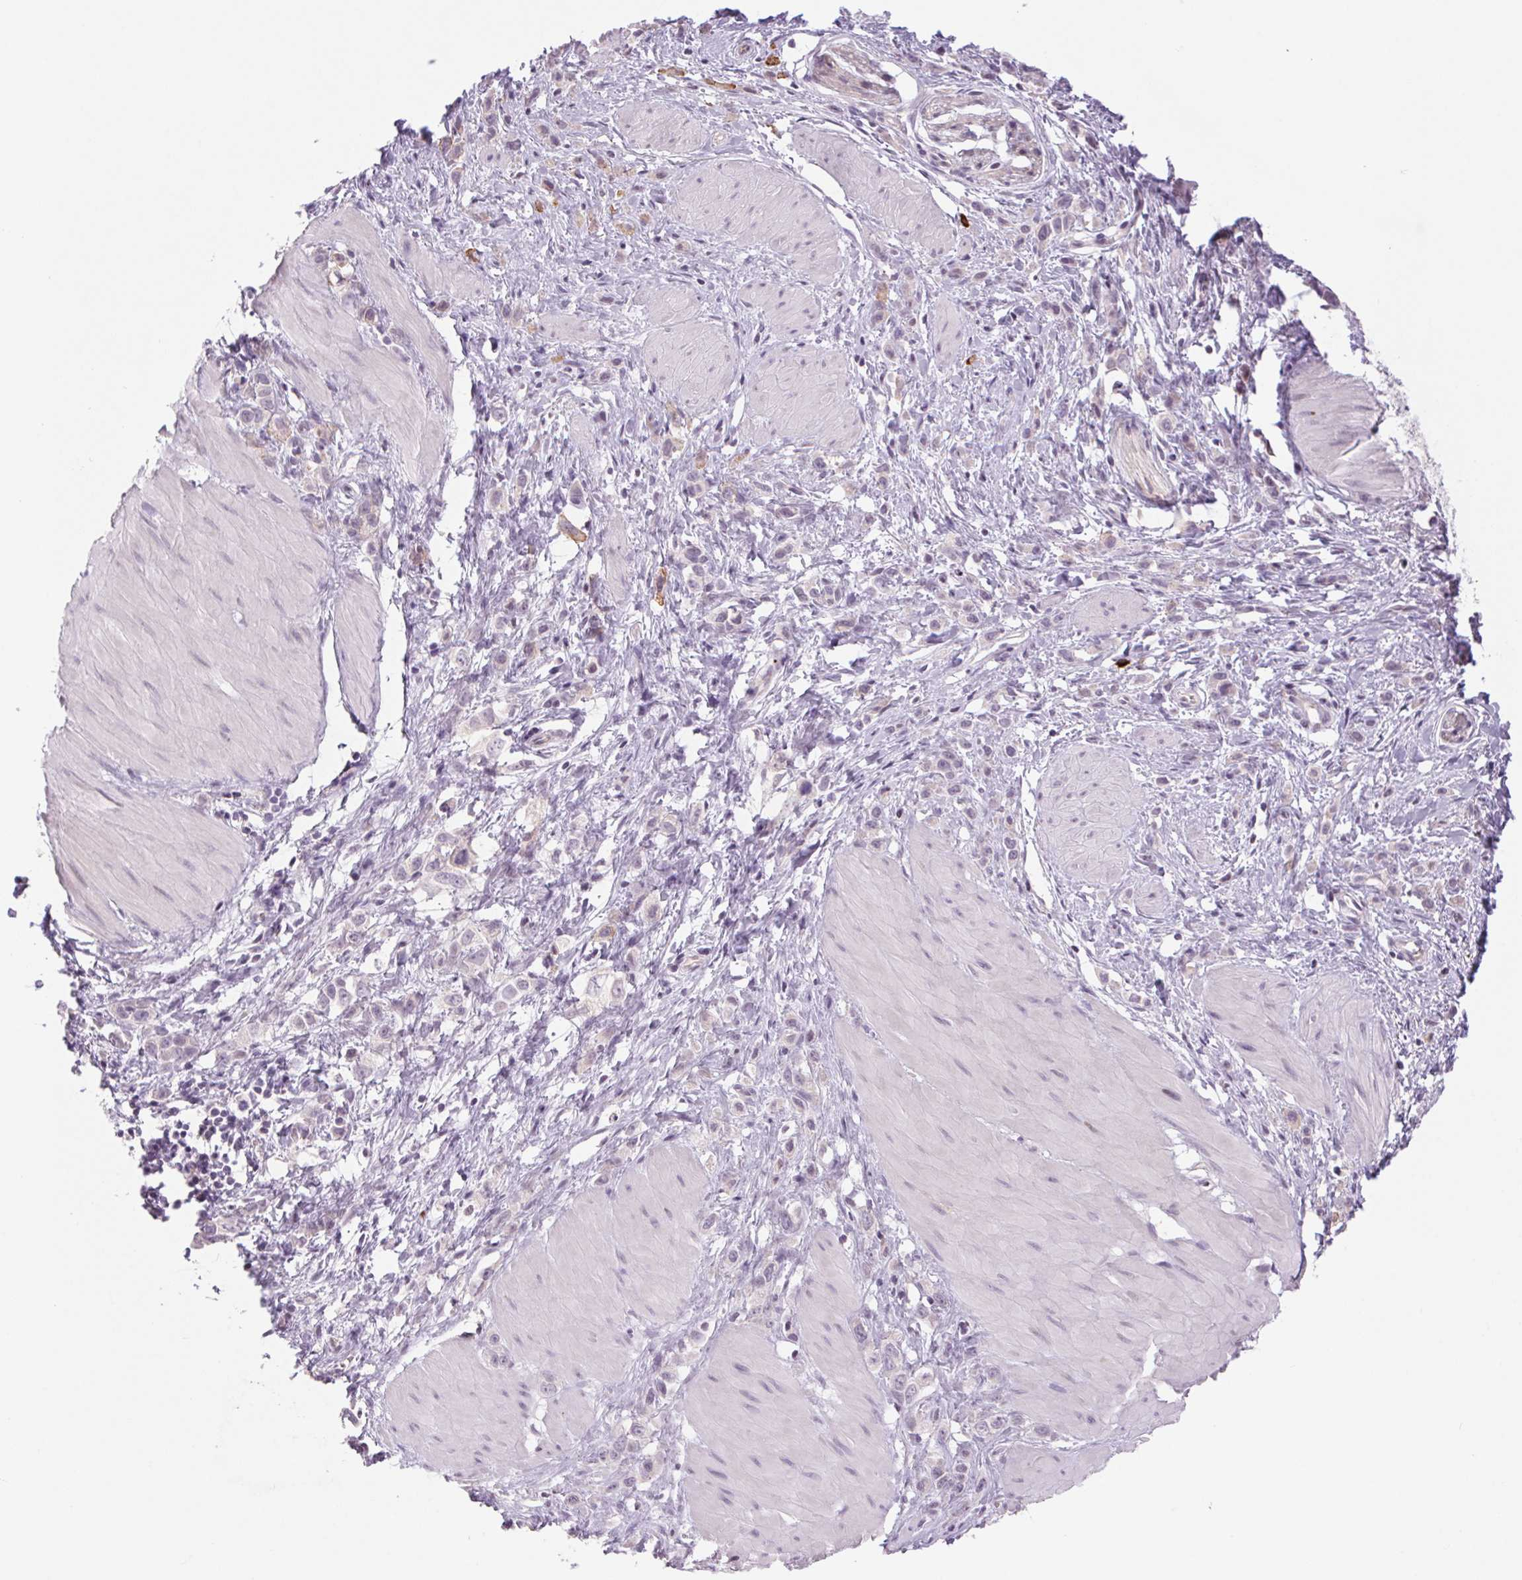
{"staining": {"intensity": "negative", "quantity": "none", "location": "none"}, "tissue": "stomach cancer", "cell_type": "Tumor cells", "image_type": "cancer", "snomed": [{"axis": "morphology", "description": "Adenocarcinoma, NOS"}, {"axis": "topography", "description": "Stomach"}], "caption": "Stomach adenocarcinoma stained for a protein using immunohistochemistry (IHC) shows no positivity tumor cells.", "gene": "KRT1", "patient": {"sex": "male", "age": 47}}